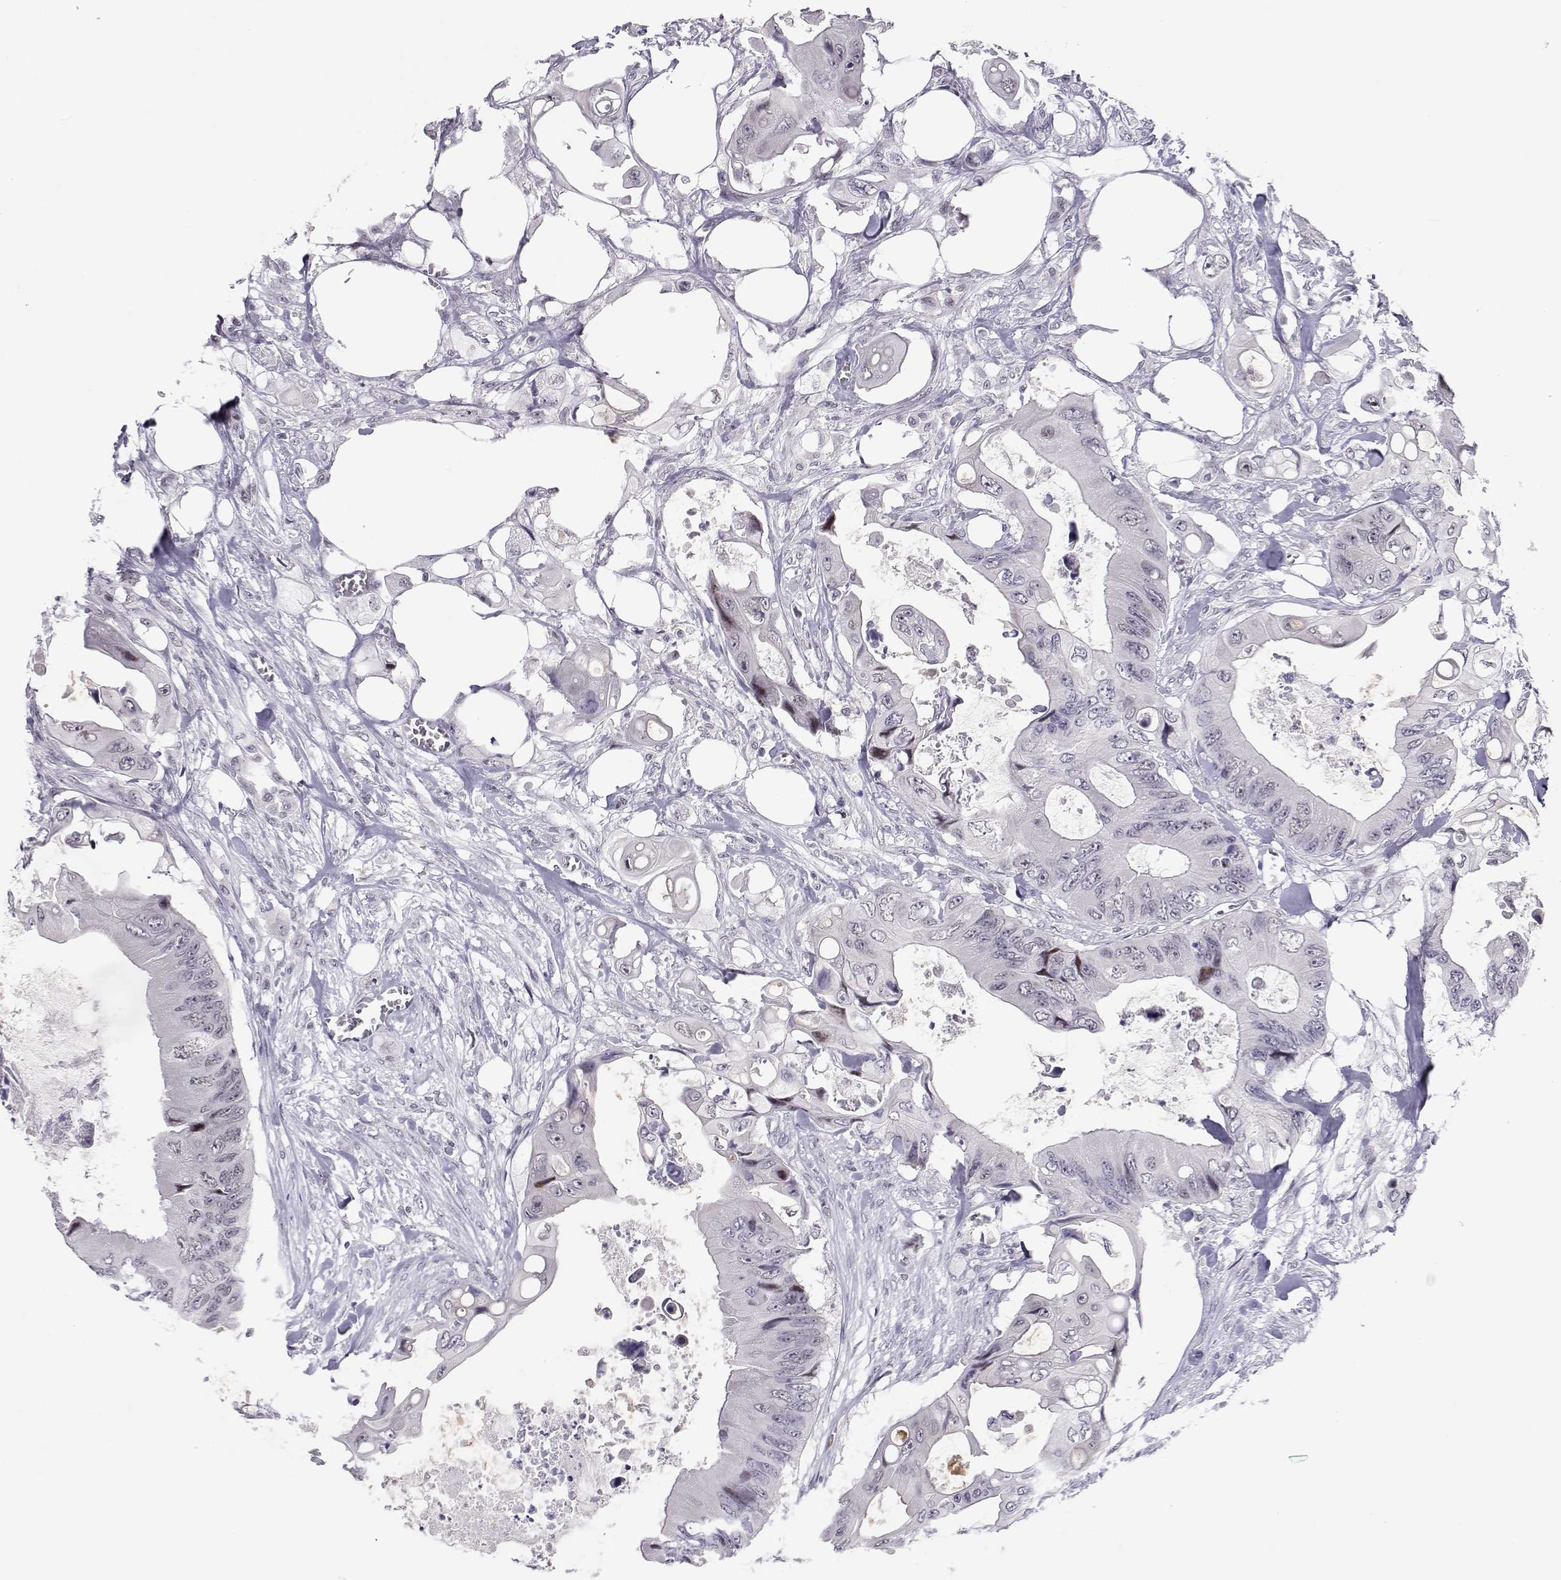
{"staining": {"intensity": "negative", "quantity": "none", "location": "none"}, "tissue": "colorectal cancer", "cell_type": "Tumor cells", "image_type": "cancer", "snomed": [{"axis": "morphology", "description": "Adenocarcinoma, NOS"}, {"axis": "topography", "description": "Rectum"}], "caption": "Colorectal adenocarcinoma was stained to show a protein in brown. There is no significant staining in tumor cells. (Stains: DAB immunohistochemistry with hematoxylin counter stain, Microscopy: brightfield microscopy at high magnification).", "gene": "SIX6", "patient": {"sex": "male", "age": 63}}